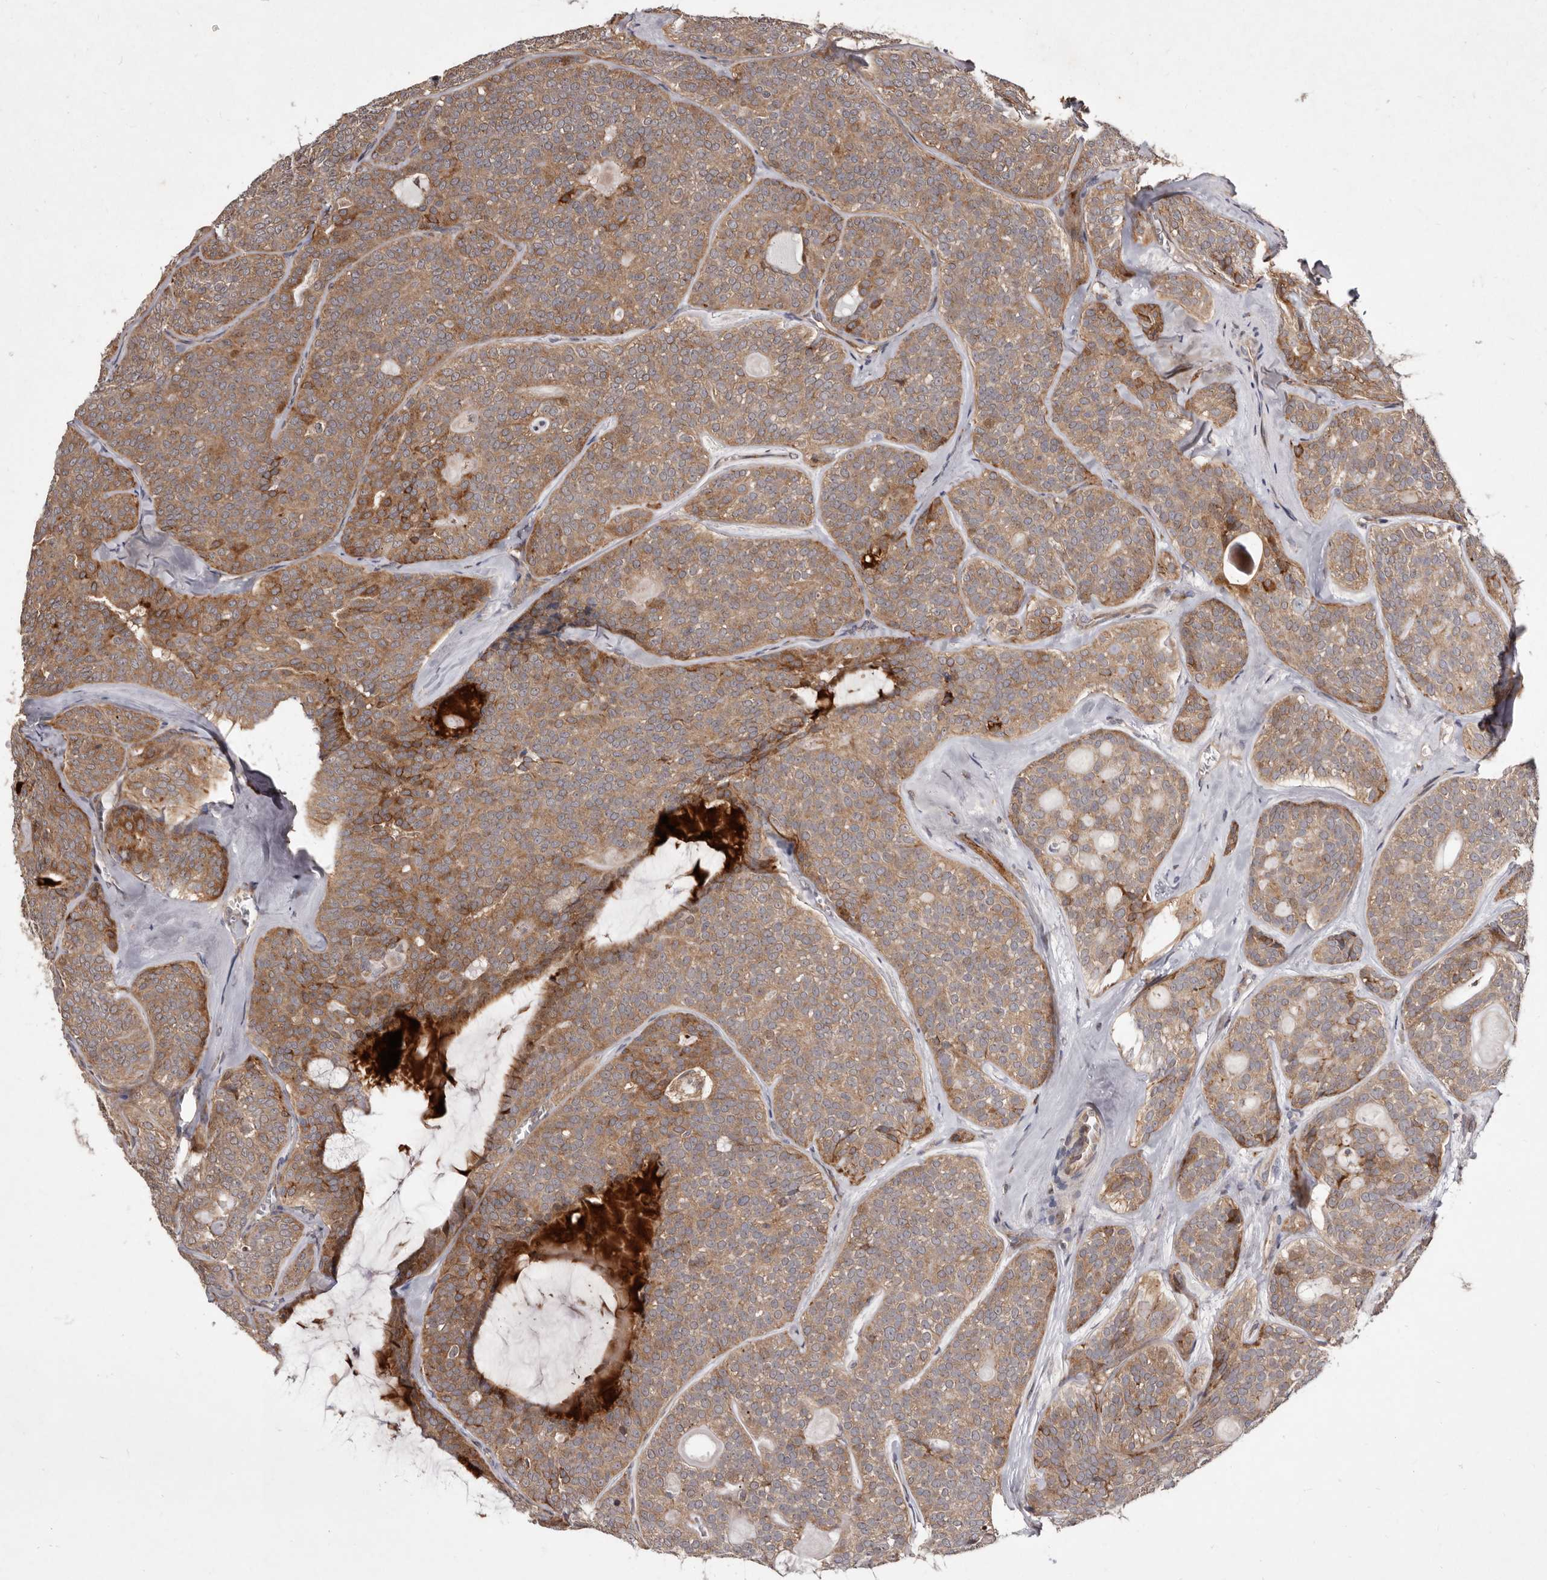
{"staining": {"intensity": "moderate", "quantity": ">75%", "location": "cytoplasmic/membranous"}, "tissue": "head and neck cancer", "cell_type": "Tumor cells", "image_type": "cancer", "snomed": [{"axis": "morphology", "description": "Adenocarcinoma, NOS"}, {"axis": "topography", "description": "Head-Neck"}], "caption": "Protein expression analysis of human head and neck cancer reveals moderate cytoplasmic/membranous staining in approximately >75% of tumor cells. The staining was performed using DAB, with brown indicating positive protein expression. Nuclei are stained blue with hematoxylin.", "gene": "FLAD1", "patient": {"sex": "male", "age": 66}}